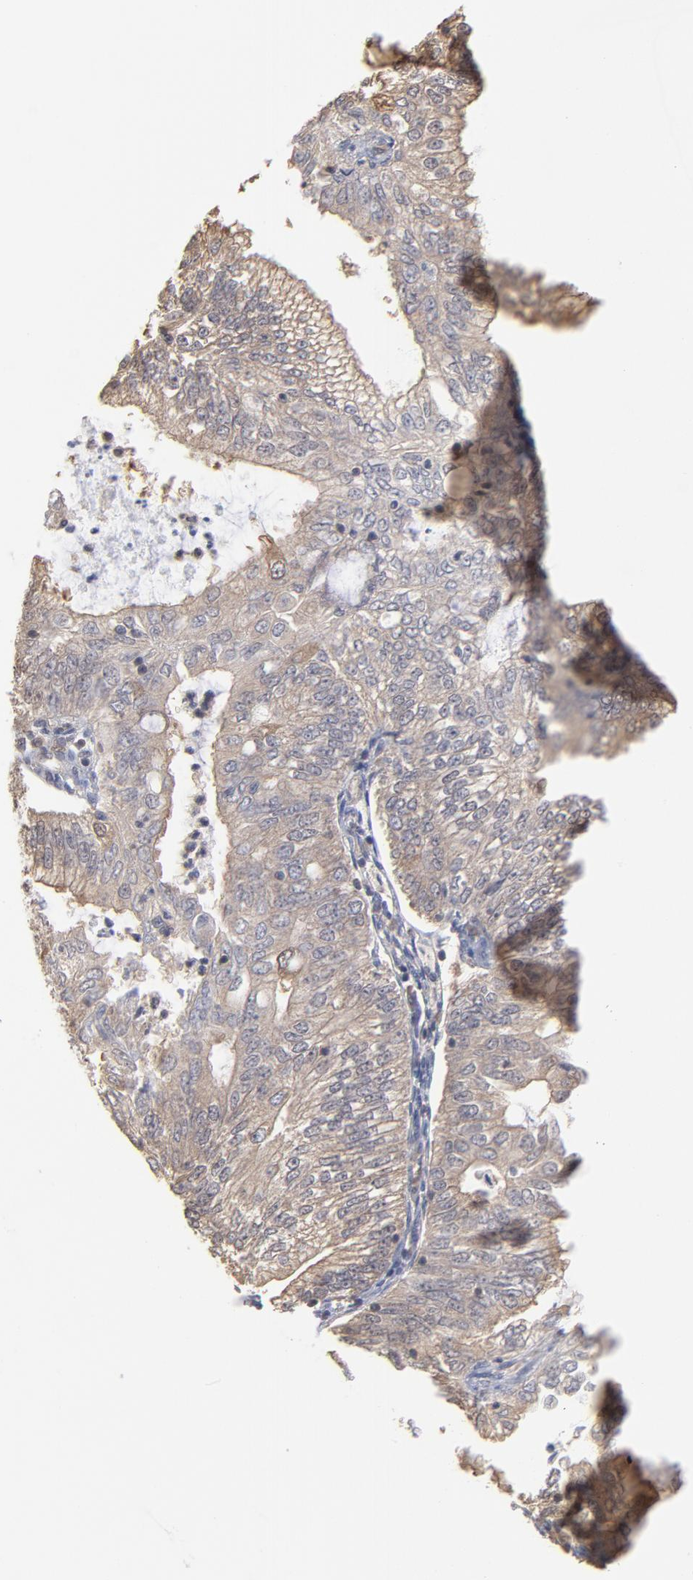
{"staining": {"intensity": "moderate", "quantity": "25%-75%", "location": "cytoplasmic/membranous"}, "tissue": "endometrial cancer", "cell_type": "Tumor cells", "image_type": "cancer", "snomed": [{"axis": "morphology", "description": "Adenocarcinoma, NOS"}, {"axis": "topography", "description": "Endometrium"}], "caption": "This is an image of immunohistochemistry staining of endometrial cancer, which shows moderate staining in the cytoplasmic/membranous of tumor cells.", "gene": "MAP2K2", "patient": {"sex": "female", "age": 69}}